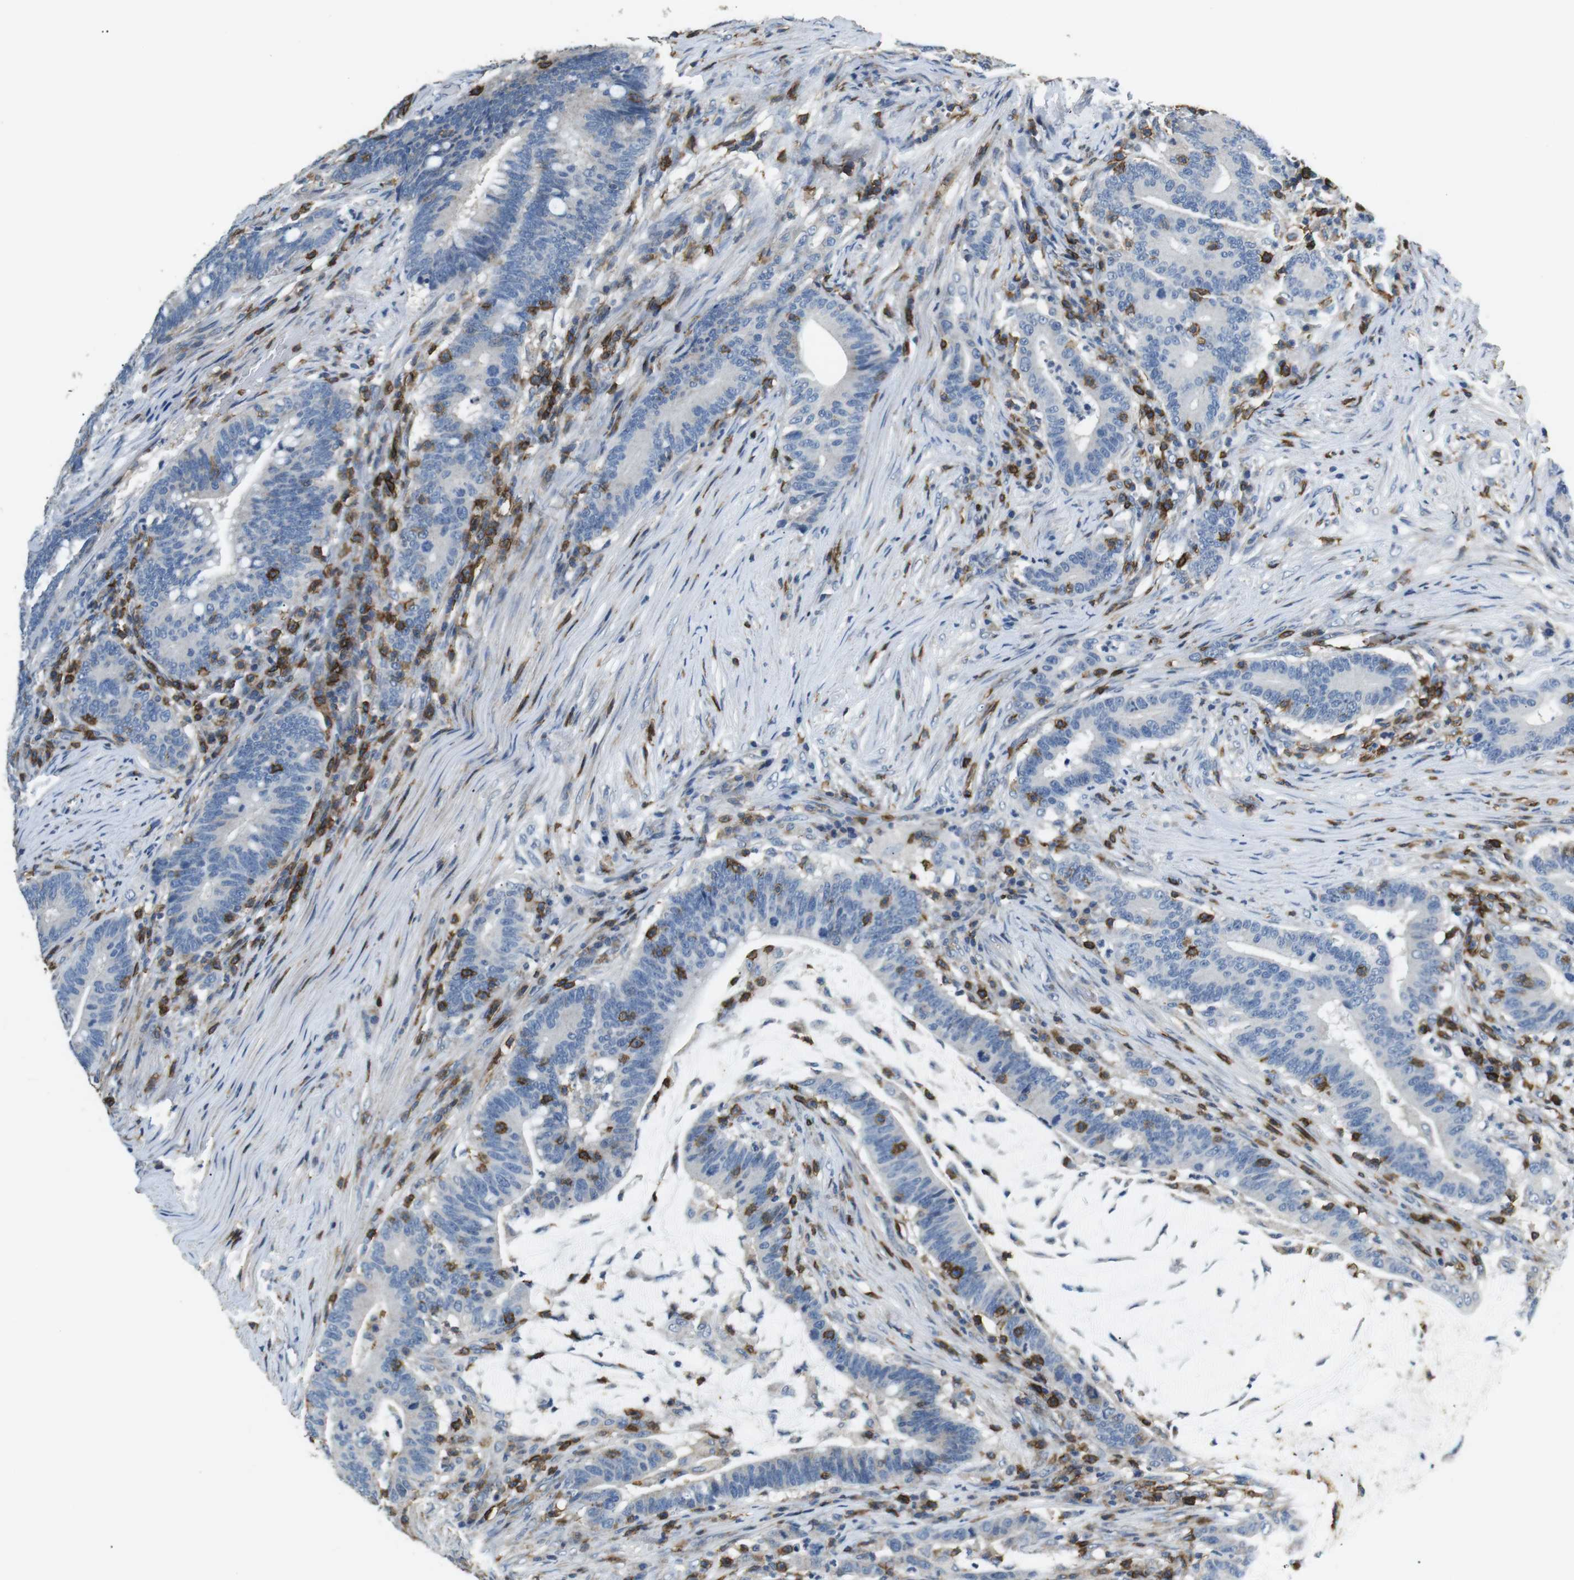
{"staining": {"intensity": "negative", "quantity": "none", "location": "none"}, "tissue": "colorectal cancer", "cell_type": "Tumor cells", "image_type": "cancer", "snomed": [{"axis": "morphology", "description": "Normal tissue, NOS"}, {"axis": "morphology", "description": "Adenocarcinoma, NOS"}, {"axis": "topography", "description": "Colon"}], "caption": "The photomicrograph demonstrates no staining of tumor cells in colorectal cancer. (DAB (3,3'-diaminobenzidine) IHC visualized using brightfield microscopy, high magnification).", "gene": "CD6", "patient": {"sex": "female", "age": 66}}